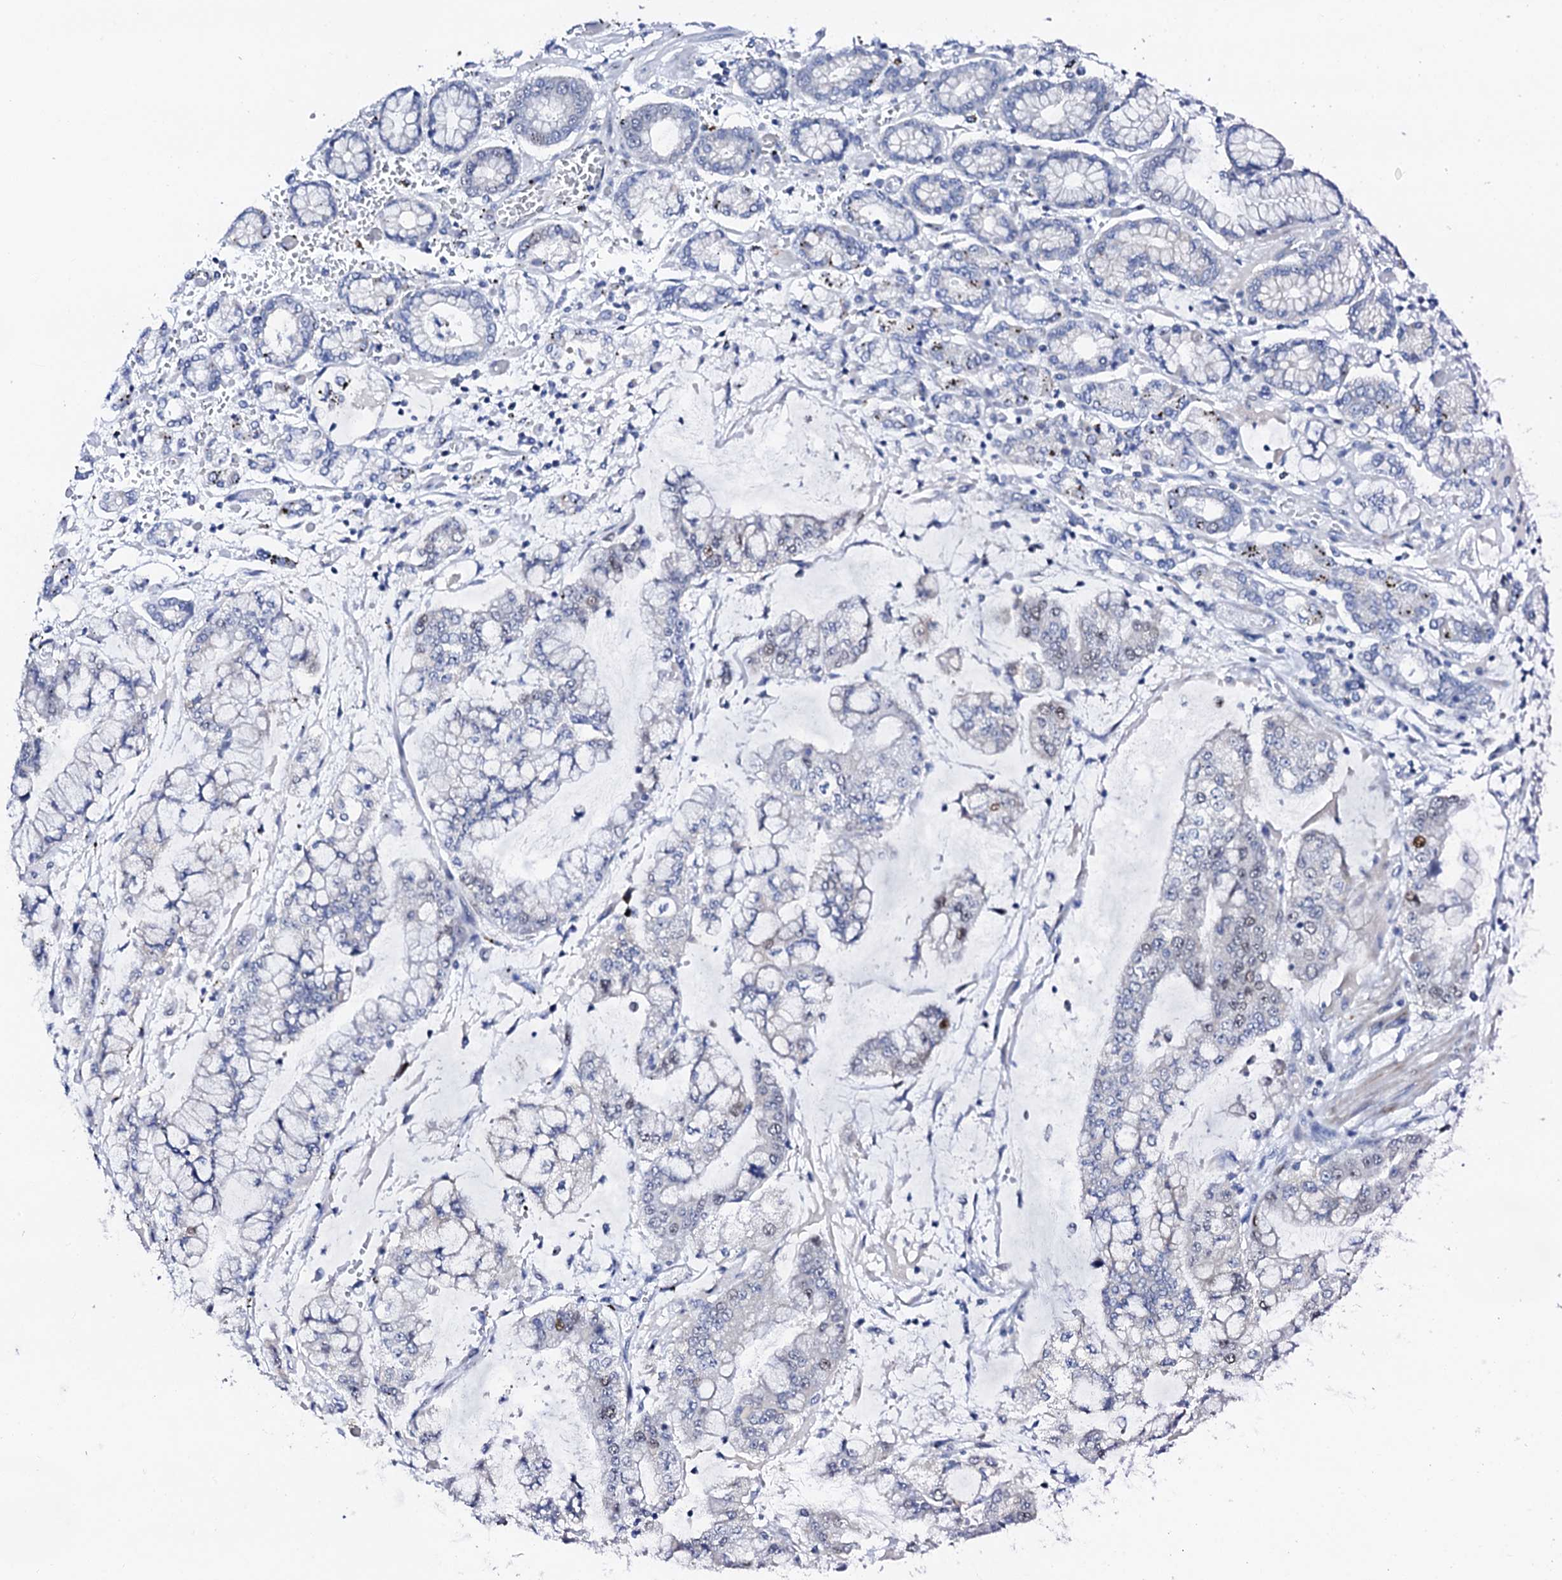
{"staining": {"intensity": "negative", "quantity": "none", "location": "none"}, "tissue": "stomach cancer", "cell_type": "Tumor cells", "image_type": "cancer", "snomed": [{"axis": "morphology", "description": "Normal tissue, NOS"}, {"axis": "morphology", "description": "Adenocarcinoma, NOS"}, {"axis": "topography", "description": "Stomach, upper"}, {"axis": "topography", "description": "Stomach"}], "caption": "Protein analysis of adenocarcinoma (stomach) reveals no significant positivity in tumor cells.", "gene": "NUDT13", "patient": {"sex": "male", "age": 76}}